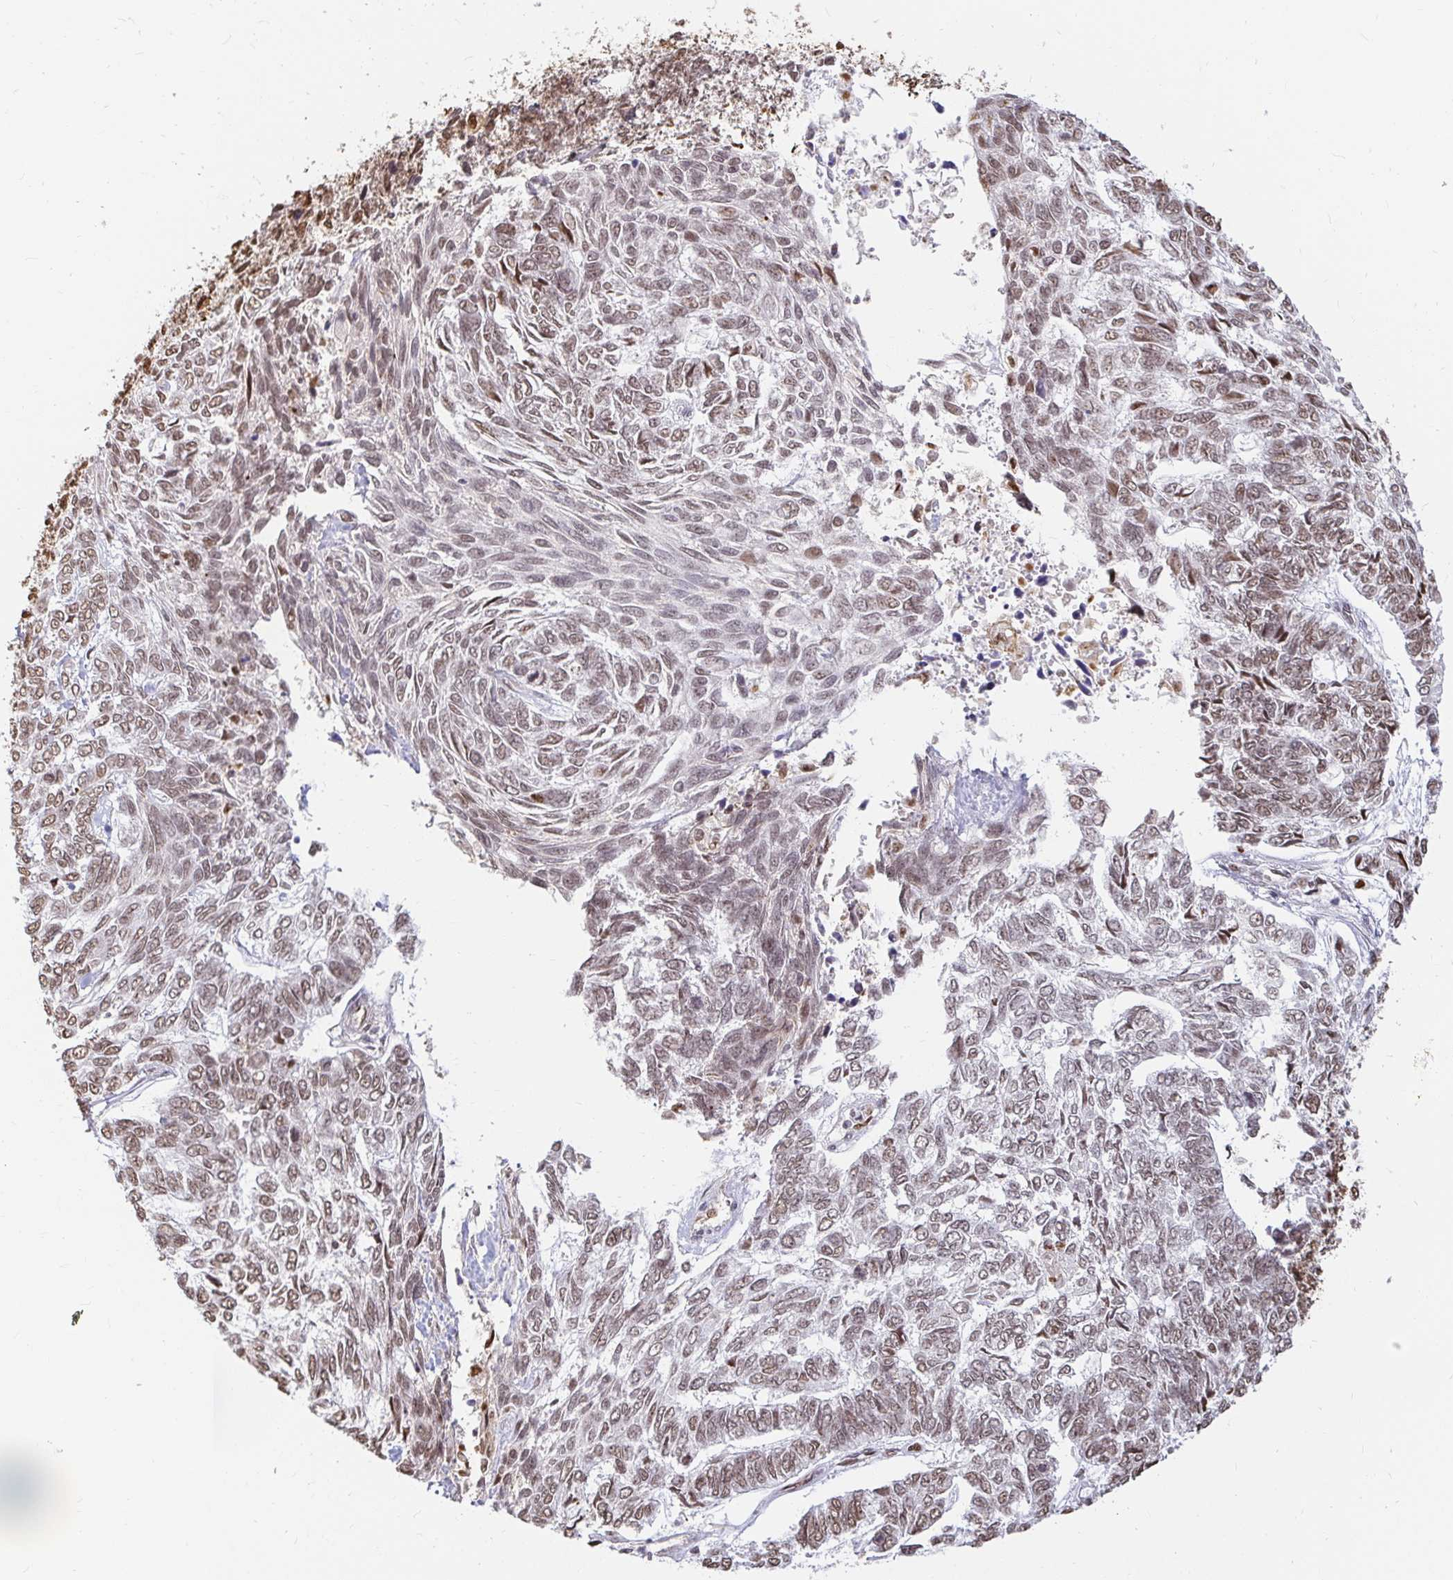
{"staining": {"intensity": "moderate", "quantity": ">75%", "location": "nuclear"}, "tissue": "skin cancer", "cell_type": "Tumor cells", "image_type": "cancer", "snomed": [{"axis": "morphology", "description": "Basal cell carcinoma"}, {"axis": "topography", "description": "Skin"}], "caption": "Human skin cancer stained with a brown dye shows moderate nuclear positive staining in about >75% of tumor cells.", "gene": "HNRNPU", "patient": {"sex": "female", "age": 65}}